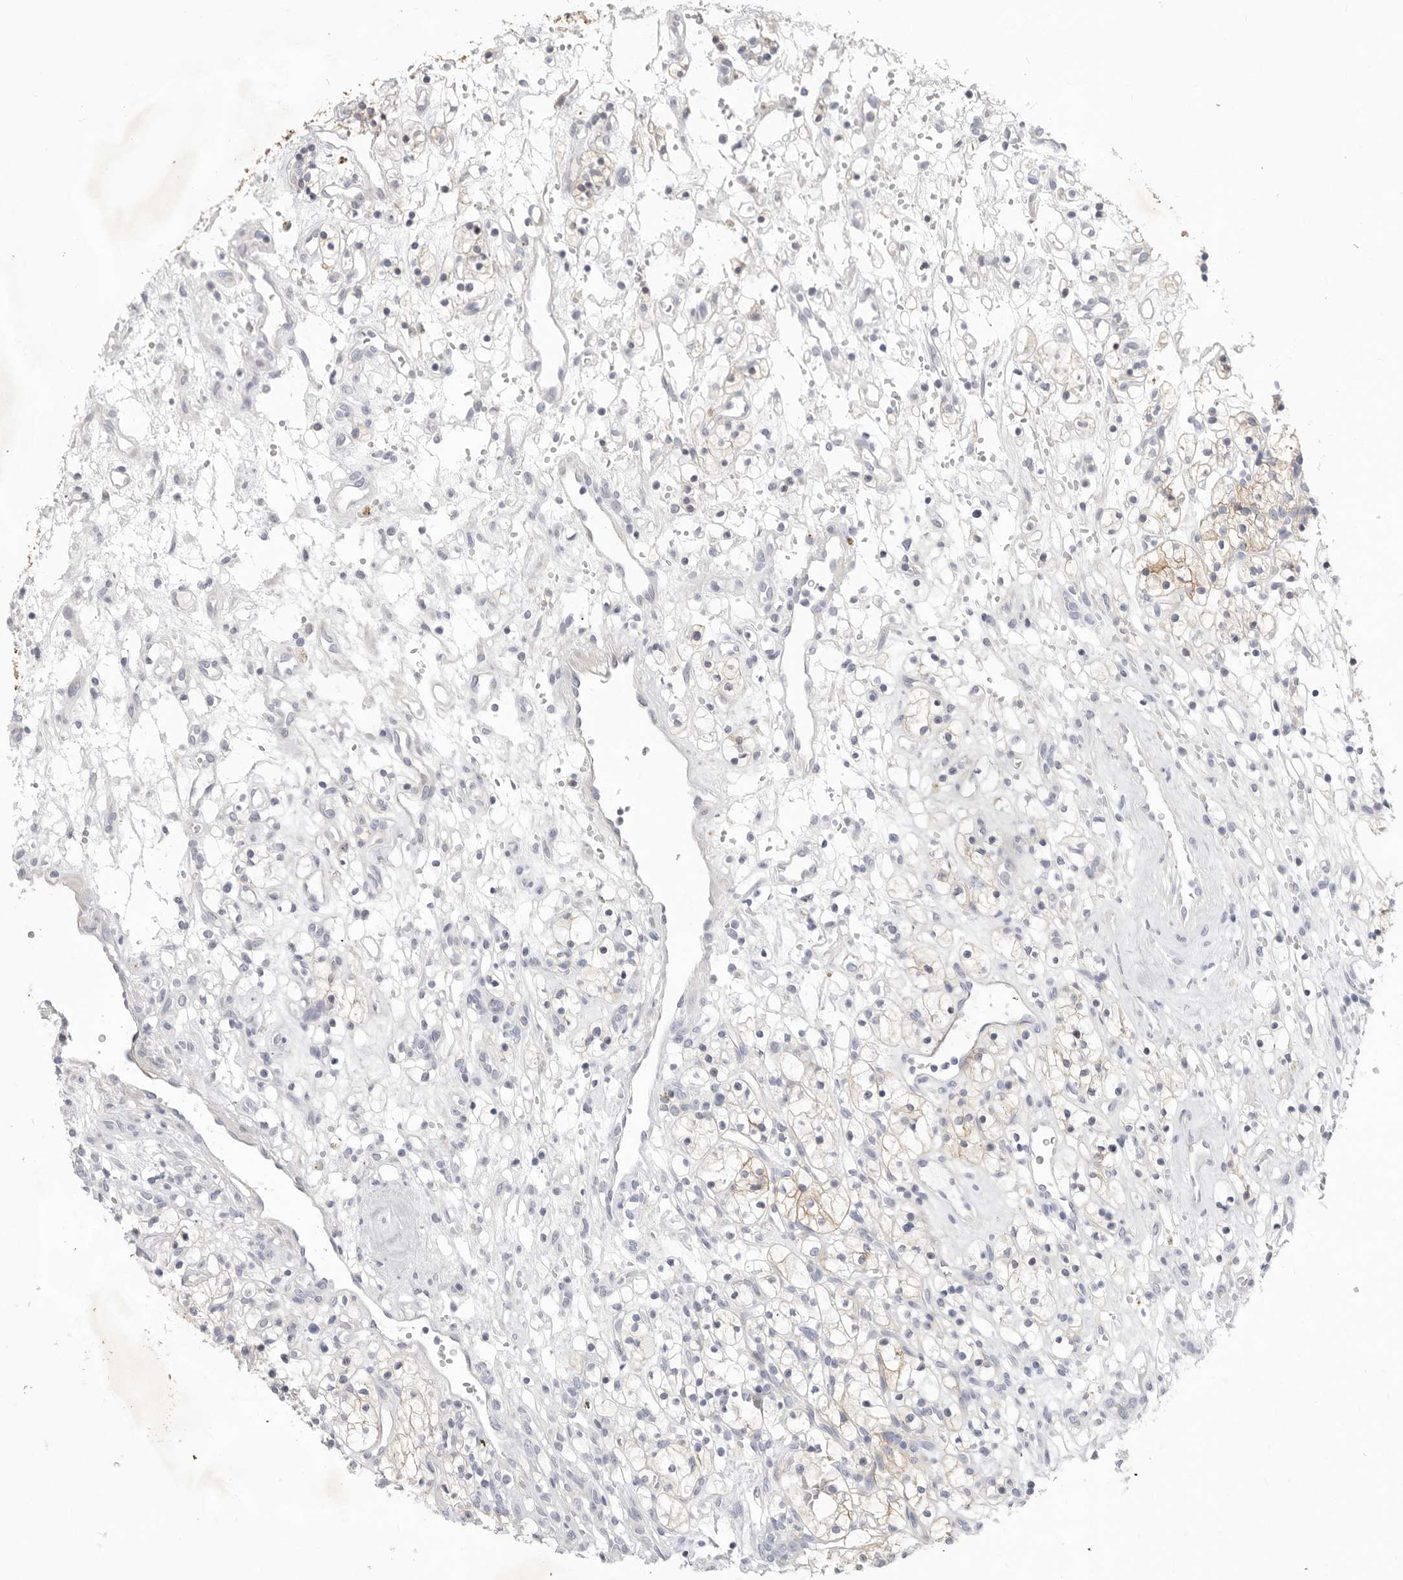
{"staining": {"intensity": "weak", "quantity": "25%-75%", "location": "cytoplasmic/membranous"}, "tissue": "renal cancer", "cell_type": "Tumor cells", "image_type": "cancer", "snomed": [{"axis": "morphology", "description": "Adenocarcinoma, NOS"}, {"axis": "topography", "description": "Kidney"}], "caption": "Human adenocarcinoma (renal) stained for a protein (brown) reveals weak cytoplasmic/membranous positive positivity in about 25%-75% of tumor cells.", "gene": "USH1C", "patient": {"sex": "female", "age": 57}}